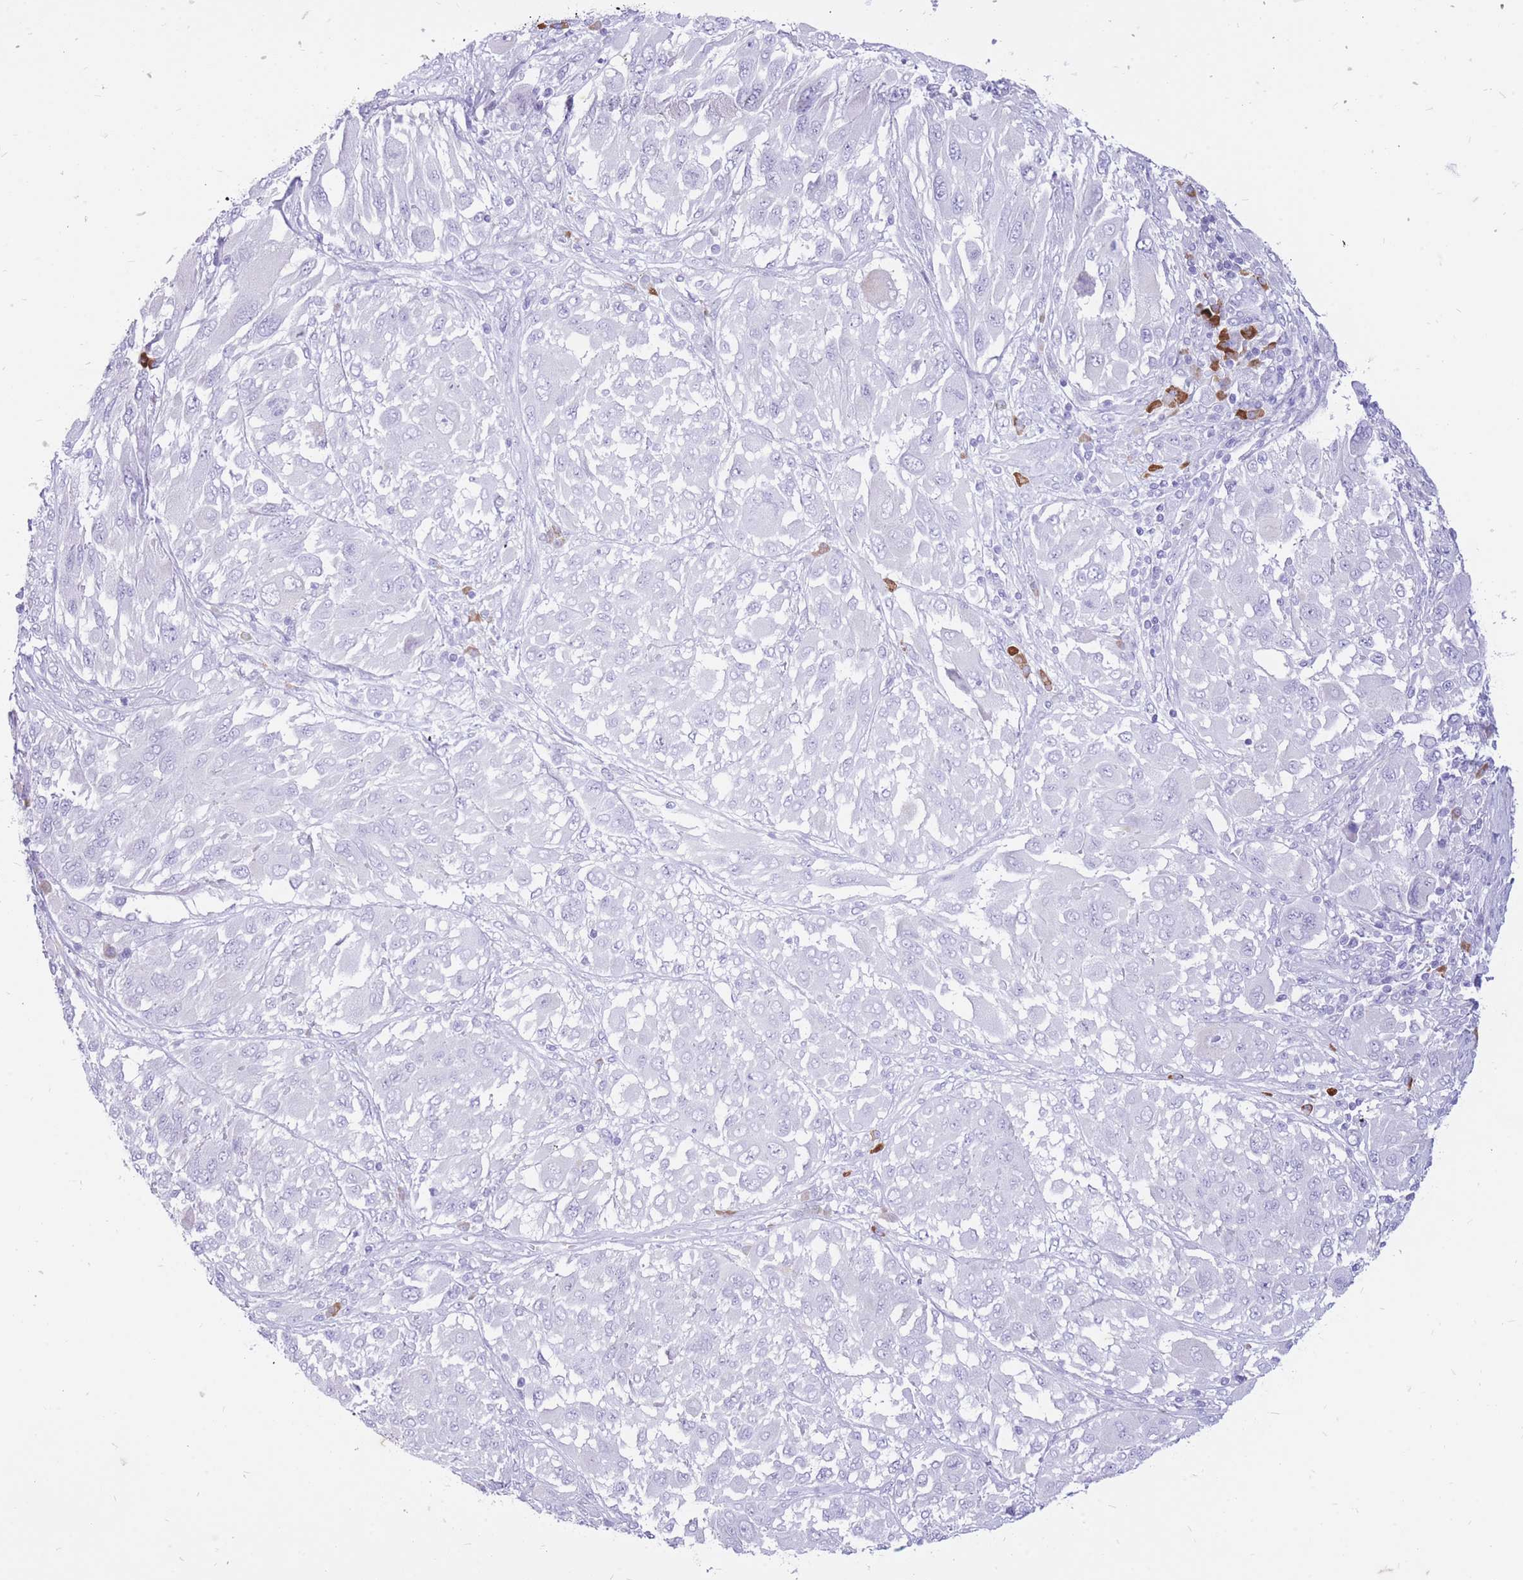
{"staining": {"intensity": "negative", "quantity": "none", "location": "none"}, "tissue": "melanoma", "cell_type": "Tumor cells", "image_type": "cancer", "snomed": [{"axis": "morphology", "description": "Malignant melanoma, NOS"}, {"axis": "topography", "description": "Skin"}], "caption": "Tumor cells show no significant protein expression in melanoma.", "gene": "ZFP37", "patient": {"sex": "female", "age": 91}}